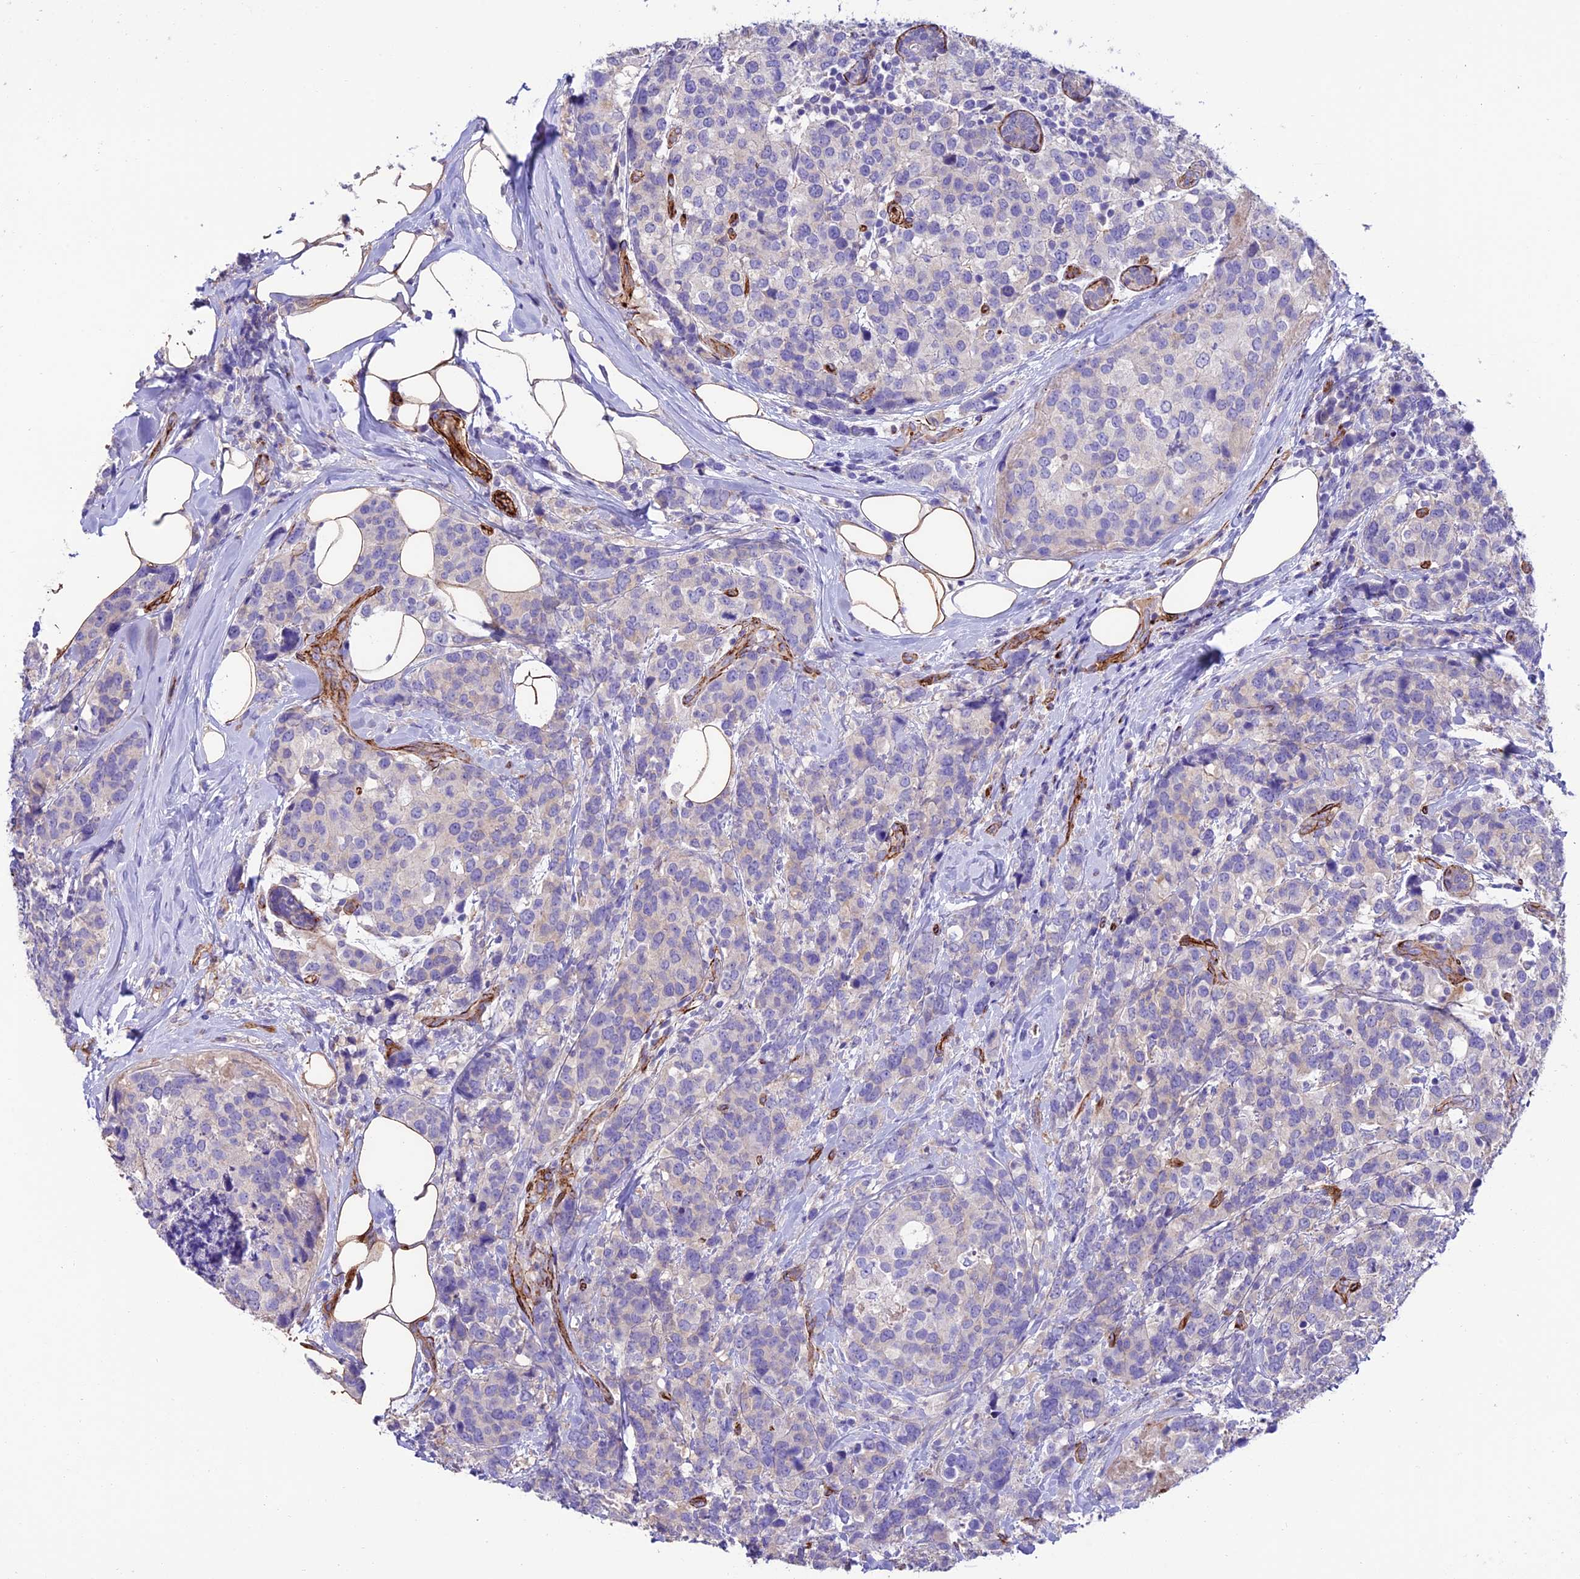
{"staining": {"intensity": "negative", "quantity": "none", "location": "none"}, "tissue": "breast cancer", "cell_type": "Tumor cells", "image_type": "cancer", "snomed": [{"axis": "morphology", "description": "Lobular carcinoma"}, {"axis": "topography", "description": "Breast"}], "caption": "Histopathology image shows no significant protein staining in tumor cells of breast lobular carcinoma. Nuclei are stained in blue.", "gene": "REX1BD", "patient": {"sex": "female", "age": 59}}